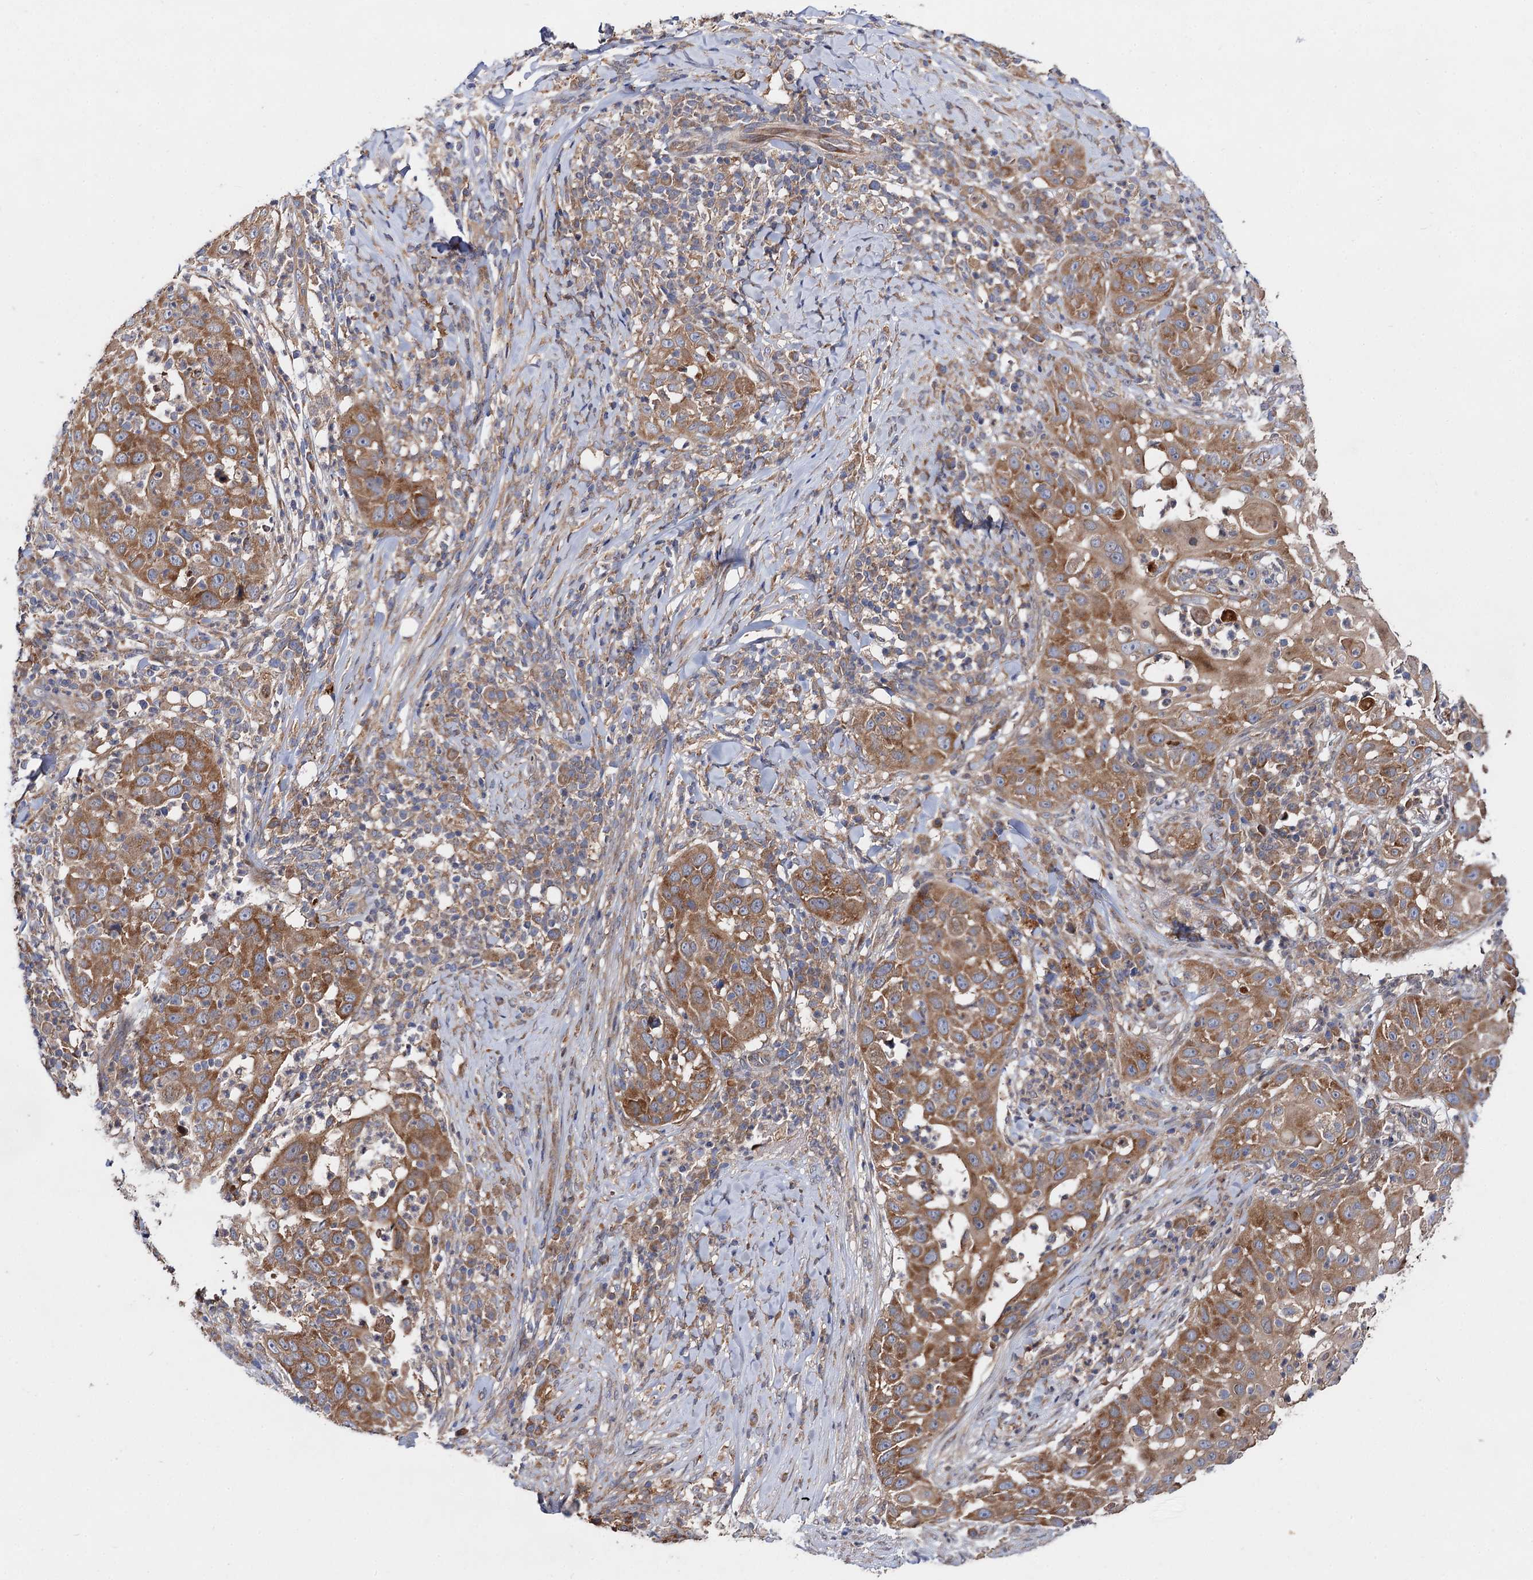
{"staining": {"intensity": "moderate", "quantity": ">75%", "location": "cytoplasmic/membranous"}, "tissue": "skin cancer", "cell_type": "Tumor cells", "image_type": "cancer", "snomed": [{"axis": "morphology", "description": "Squamous cell carcinoma, NOS"}, {"axis": "topography", "description": "Skin"}], "caption": "Skin cancer (squamous cell carcinoma) tissue shows moderate cytoplasmic/membranous staining in approximately >75% of tumor cells", "gene": "NAA25", "patient": {"sex": "female", "age": 44}}